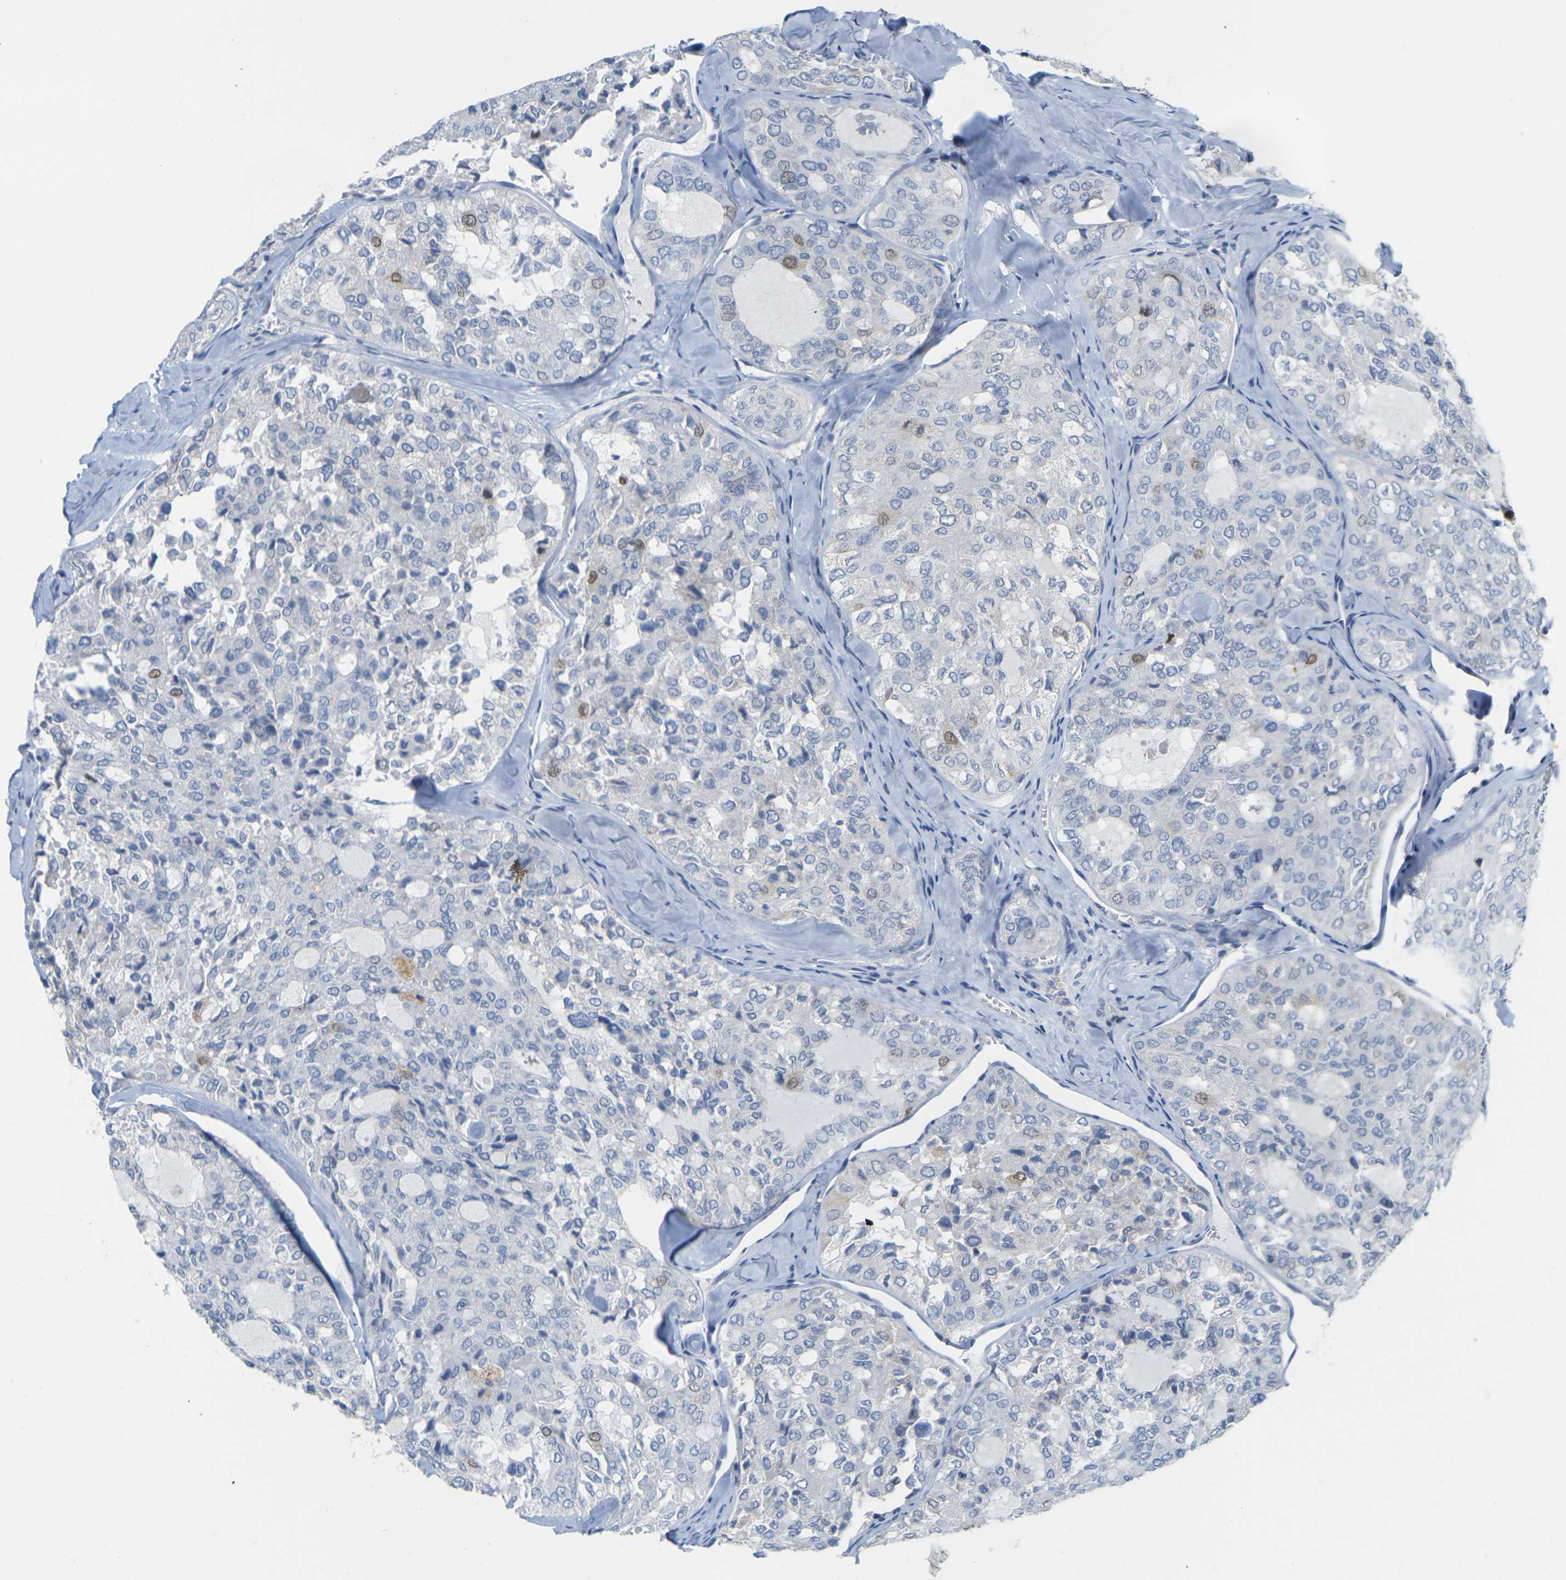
{"staining": {"intensity": "weak", "quantity": "<25%", "location": "nuclear"}, "tissue": "thyroid cancer", "cell_type": "Tumor cells", "image_type": "cancer", "snomed": [{"axis": "morphology", "description": "Follicular adenoma carcinoma, NOS"}, {"axis": "topography", "description": "Thyroid gland"}], "caption": "Immunohistochemistry (IHC) of human thyroid cancer demonstrates no positivity in tumor cells.", "gene": "CDK2", "patient": {"sex": "male", "age": 75}}